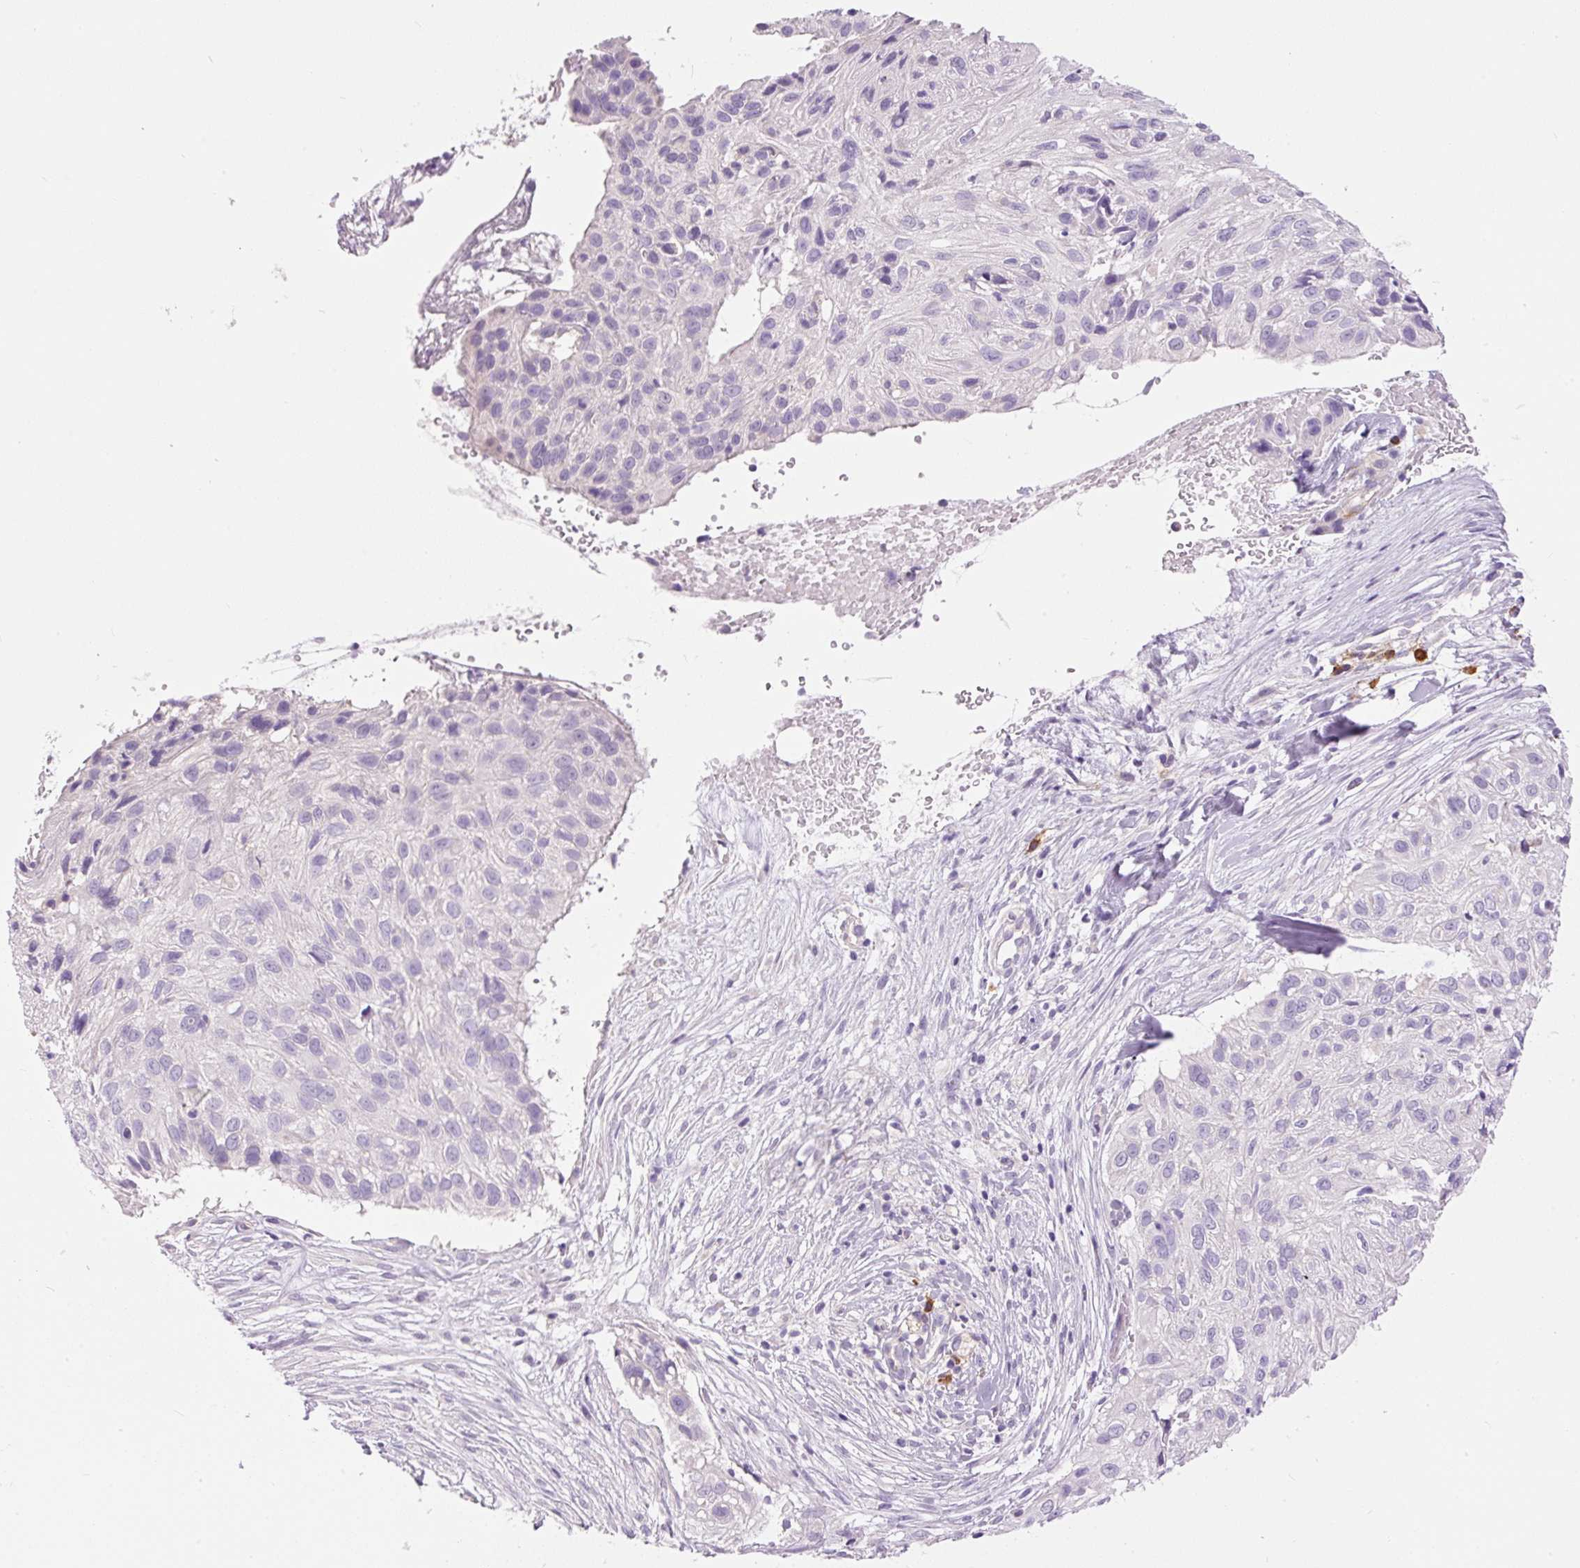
{"staining": {"intensity": "negative", "quantity": "none", "location": "none"}, "tissue": "skin cancer", "cell_type": "Tumor cells", "image_type": "cancer", "snomed": [{"axis": "morphology", "description": "Squamous cell carcinoma, NOS"}, {"axis": "topography", "description": "Skin"}], "caption": "Skin cancer was stained to show a protein in brown. There is no significant positivity in tumor cells. Brightfield microscopy of immunohistochemistry stained with DAB (brown) and hematoxylin (blue), captured at high magnification.", "gene": "PNPLA5", "patient": {"sex": "male", "age": 82}}